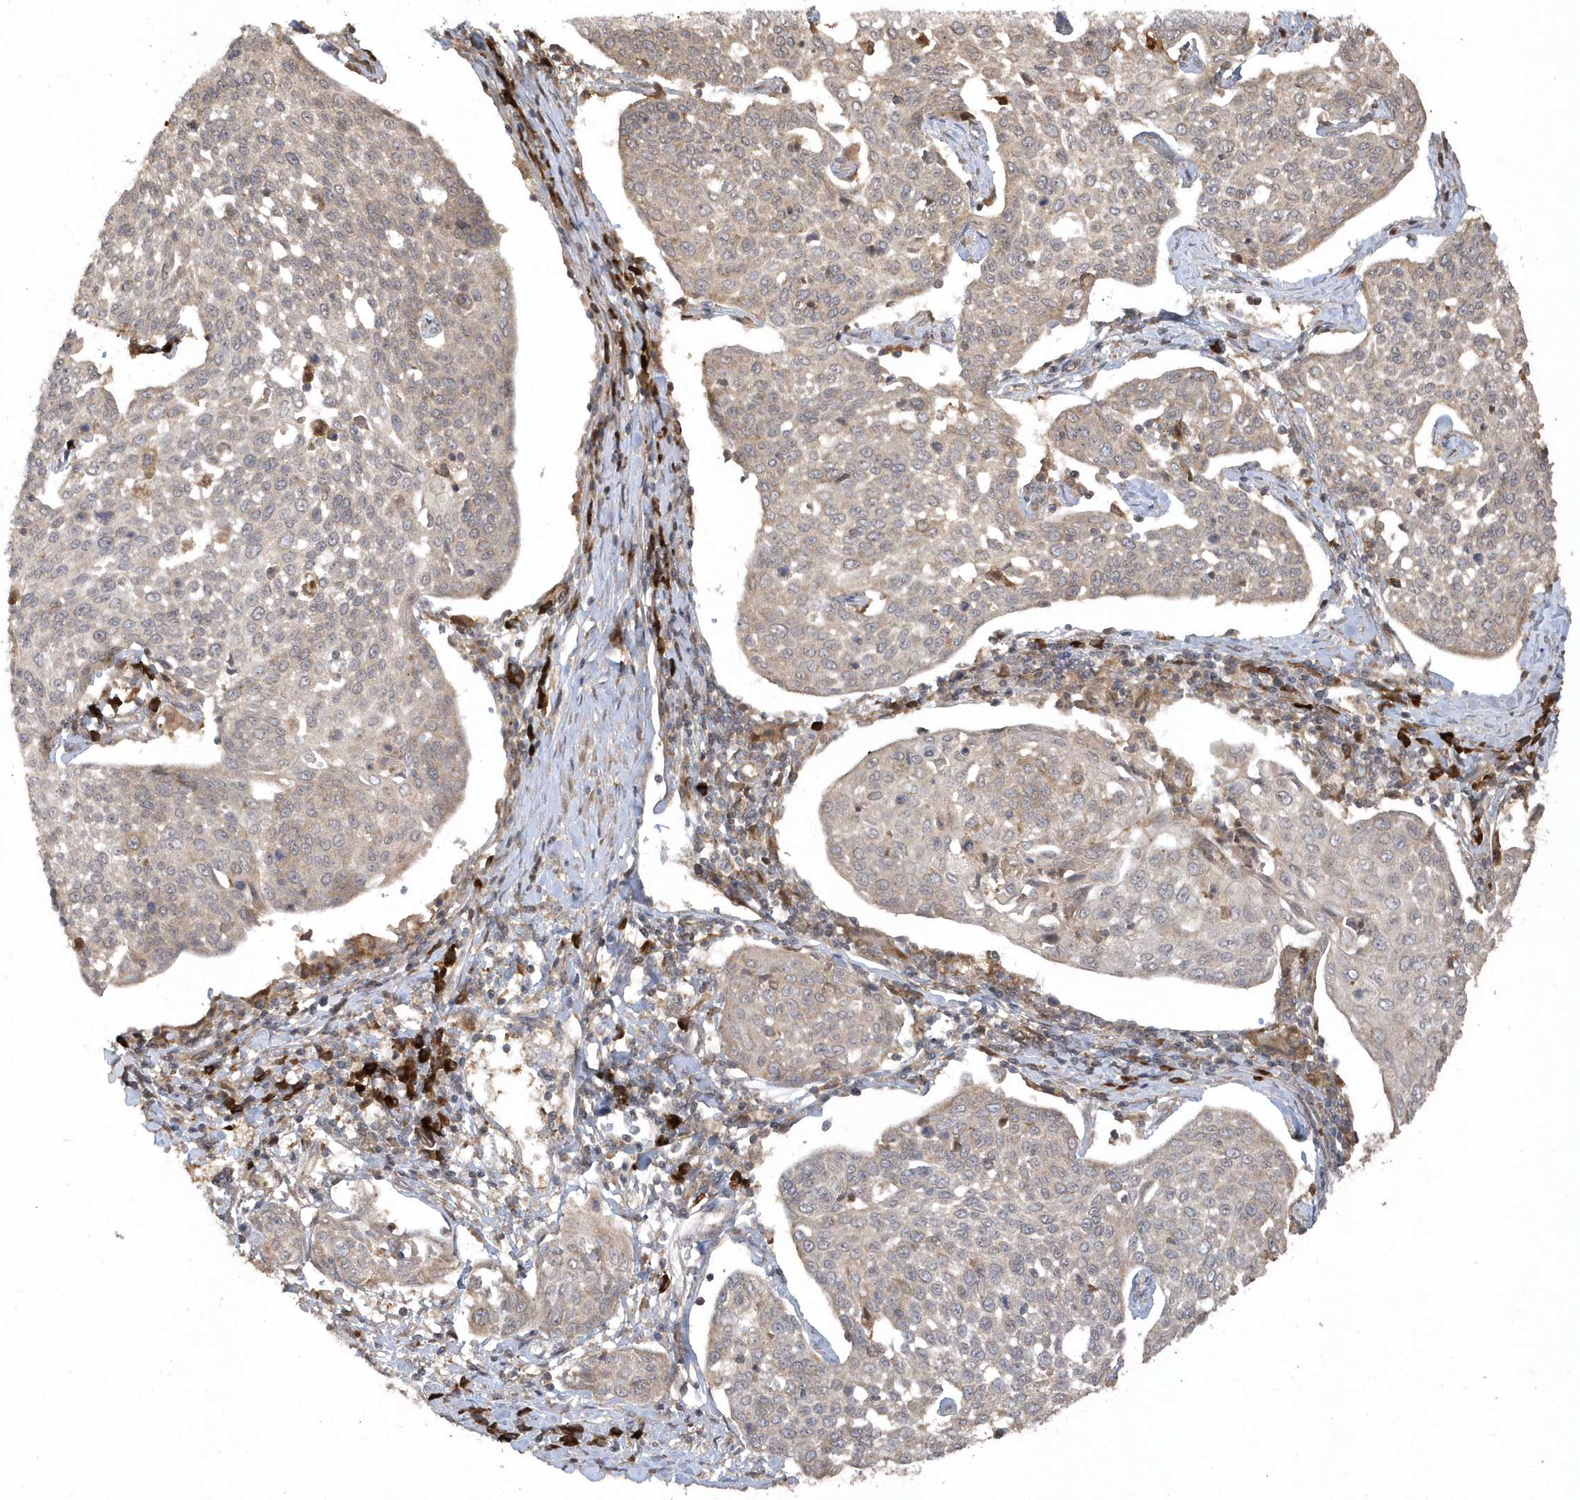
{"staining": {"intensity": "weak", "quantity": "<25%", "location": "cytoplasmic/membranous"}, "tissue": "cervical cancer", "cell_type": "Tumor cells", "image_type": "cancer", "snomed": [{"axis": "morphology", "description": "Squamous cell carcinoma, NOS"}, {"axis": "topography", "description": "Cervix"}], "caption": "An image of squamous cell carcinoma (cervical) stained for a protein shows no brown staining in tumor cells. (Stains: DAB (3,3'-diaminobenzidine) immunohistochemistry with hematoxylin counter stain, Microscopy: brightfield microscopy at high magnification).", "gene": "HERPUD1", "patient": {"sex": "female", "age": 34}}